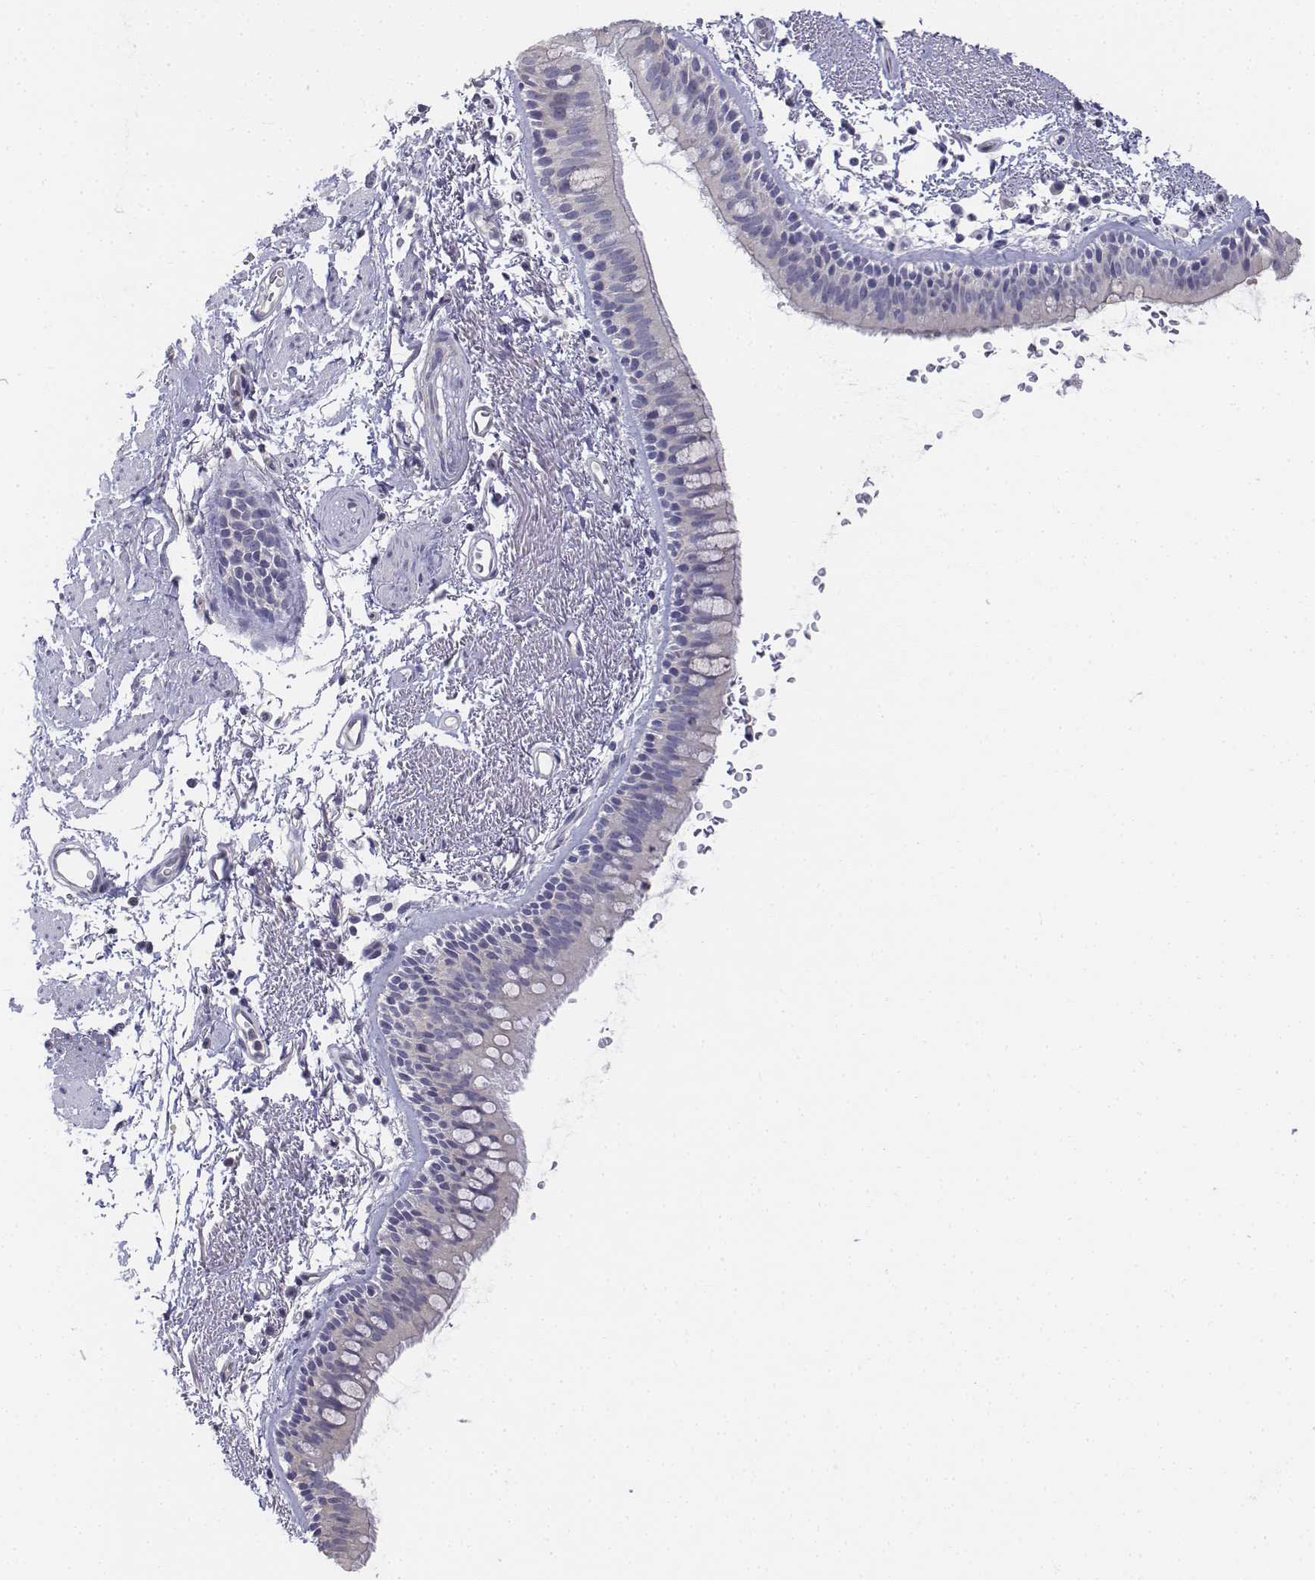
{"staining": {"intensity": "negative", "quantity": "none", "location": "none"}, "tissue": "bronchus", "cell_type": "Respiratory epithelial cells", "image_type": "normal", "snomed": [{"axis": "morphology", "description": "Normal tissue, NOS"}, {"axis": "topography", "description": "Lymph node"}, {"axis": "topography", "description": "Bronchus"}], "caption": "This is an immunohistochemistry photomicrograph of normal human bronchus. There is no expression in respiratory epithelial cells.", "gene": "LGSN", "patient": {"sex": "female", "age": 70}}